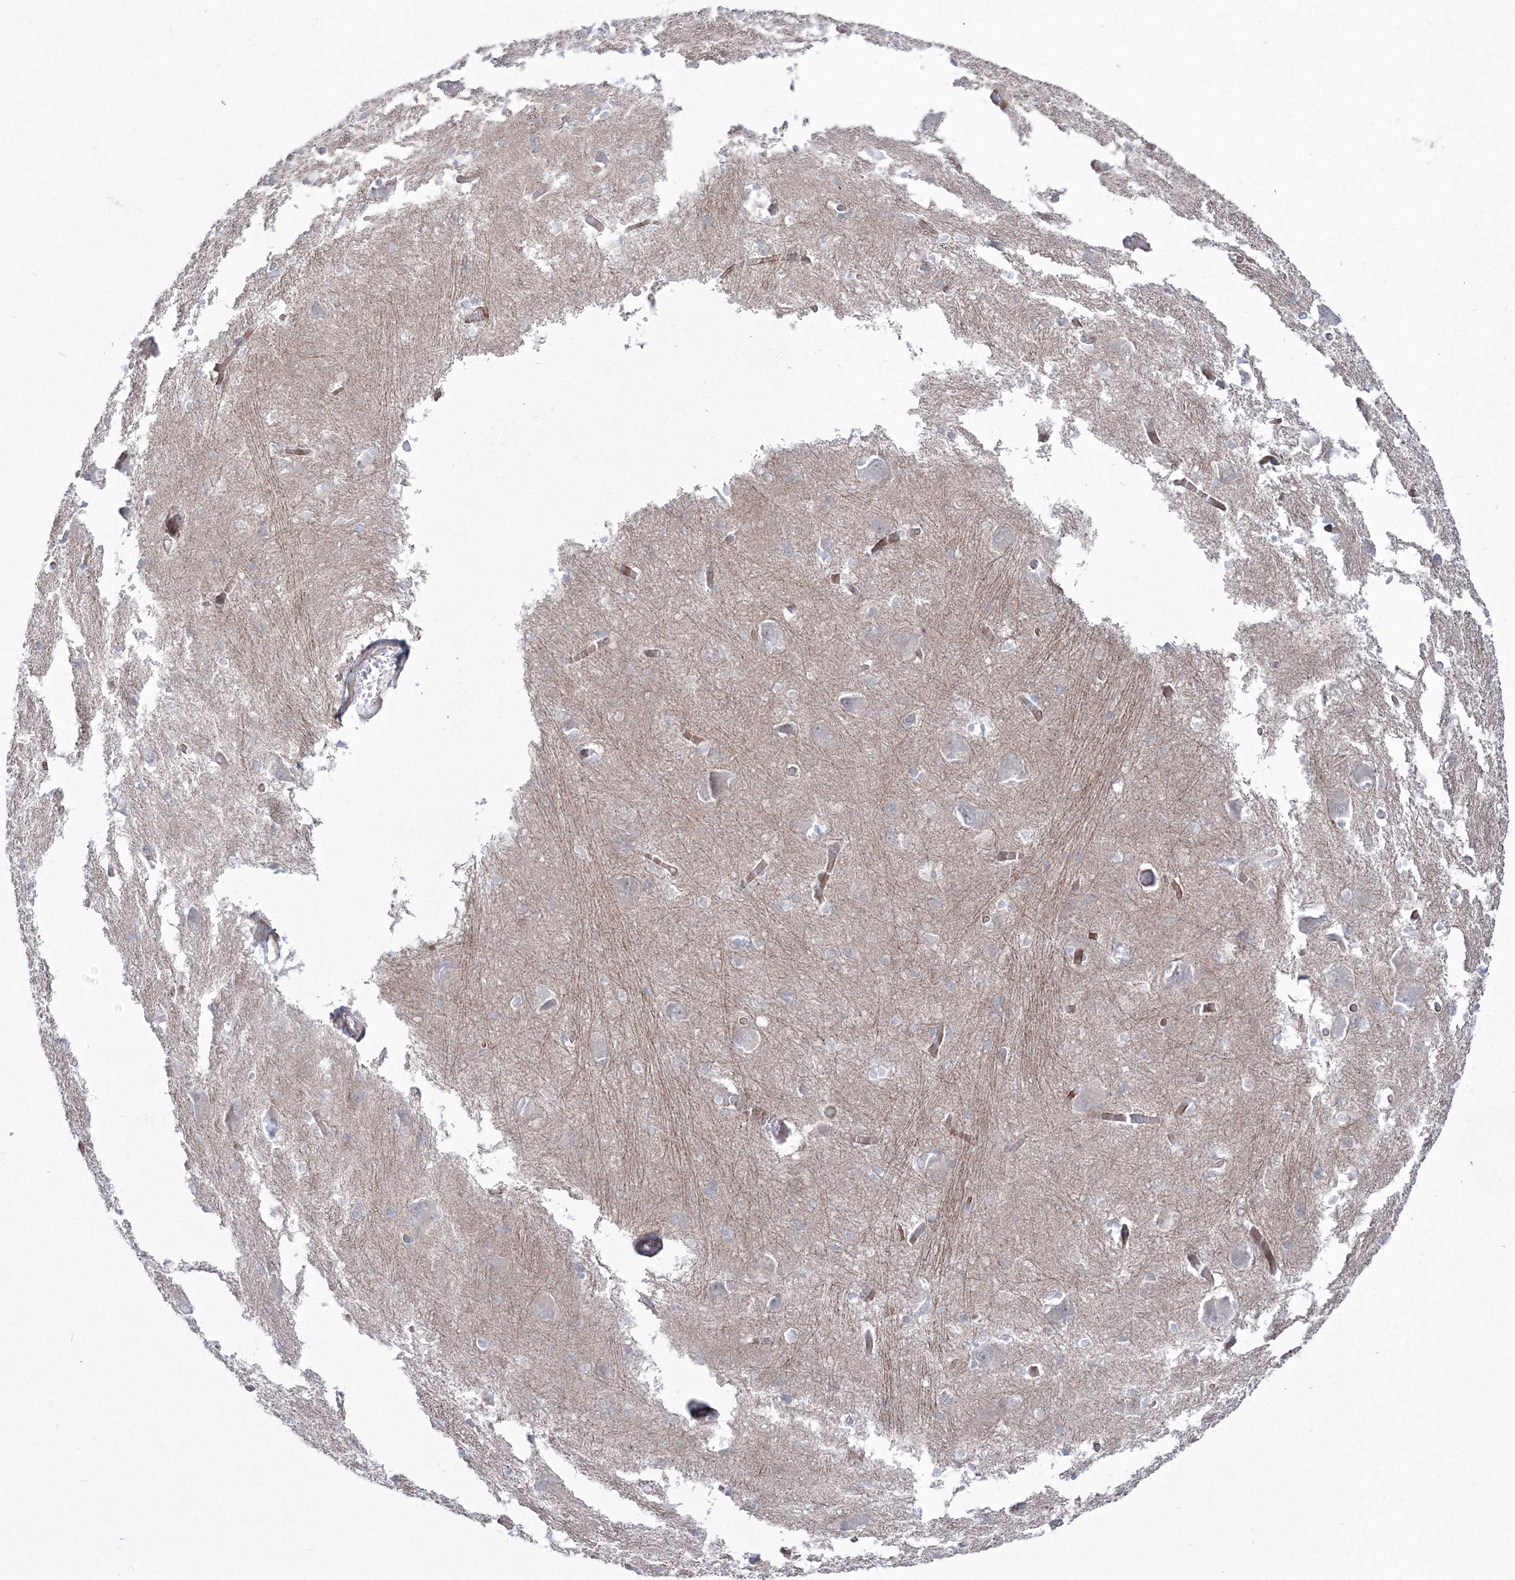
{"staining": {"intensity": "negative", "quantity": "none", "location": "none"}, "tissue": "caudate", "cell_type": "Glial cells", "image_type": "normal", "snomed": [{"axis": "morphology", "description": "Normal tissue, NOS"}, {"axis": "topography", "description": "Lateral ventricle wall"}], "caption": "The immunohistochemistry (IHC) photomicrograph has no significant positivity in glial cells of caudate.", "gene": "HYAL2", "patient": {"sex": "male", "age": 37}}